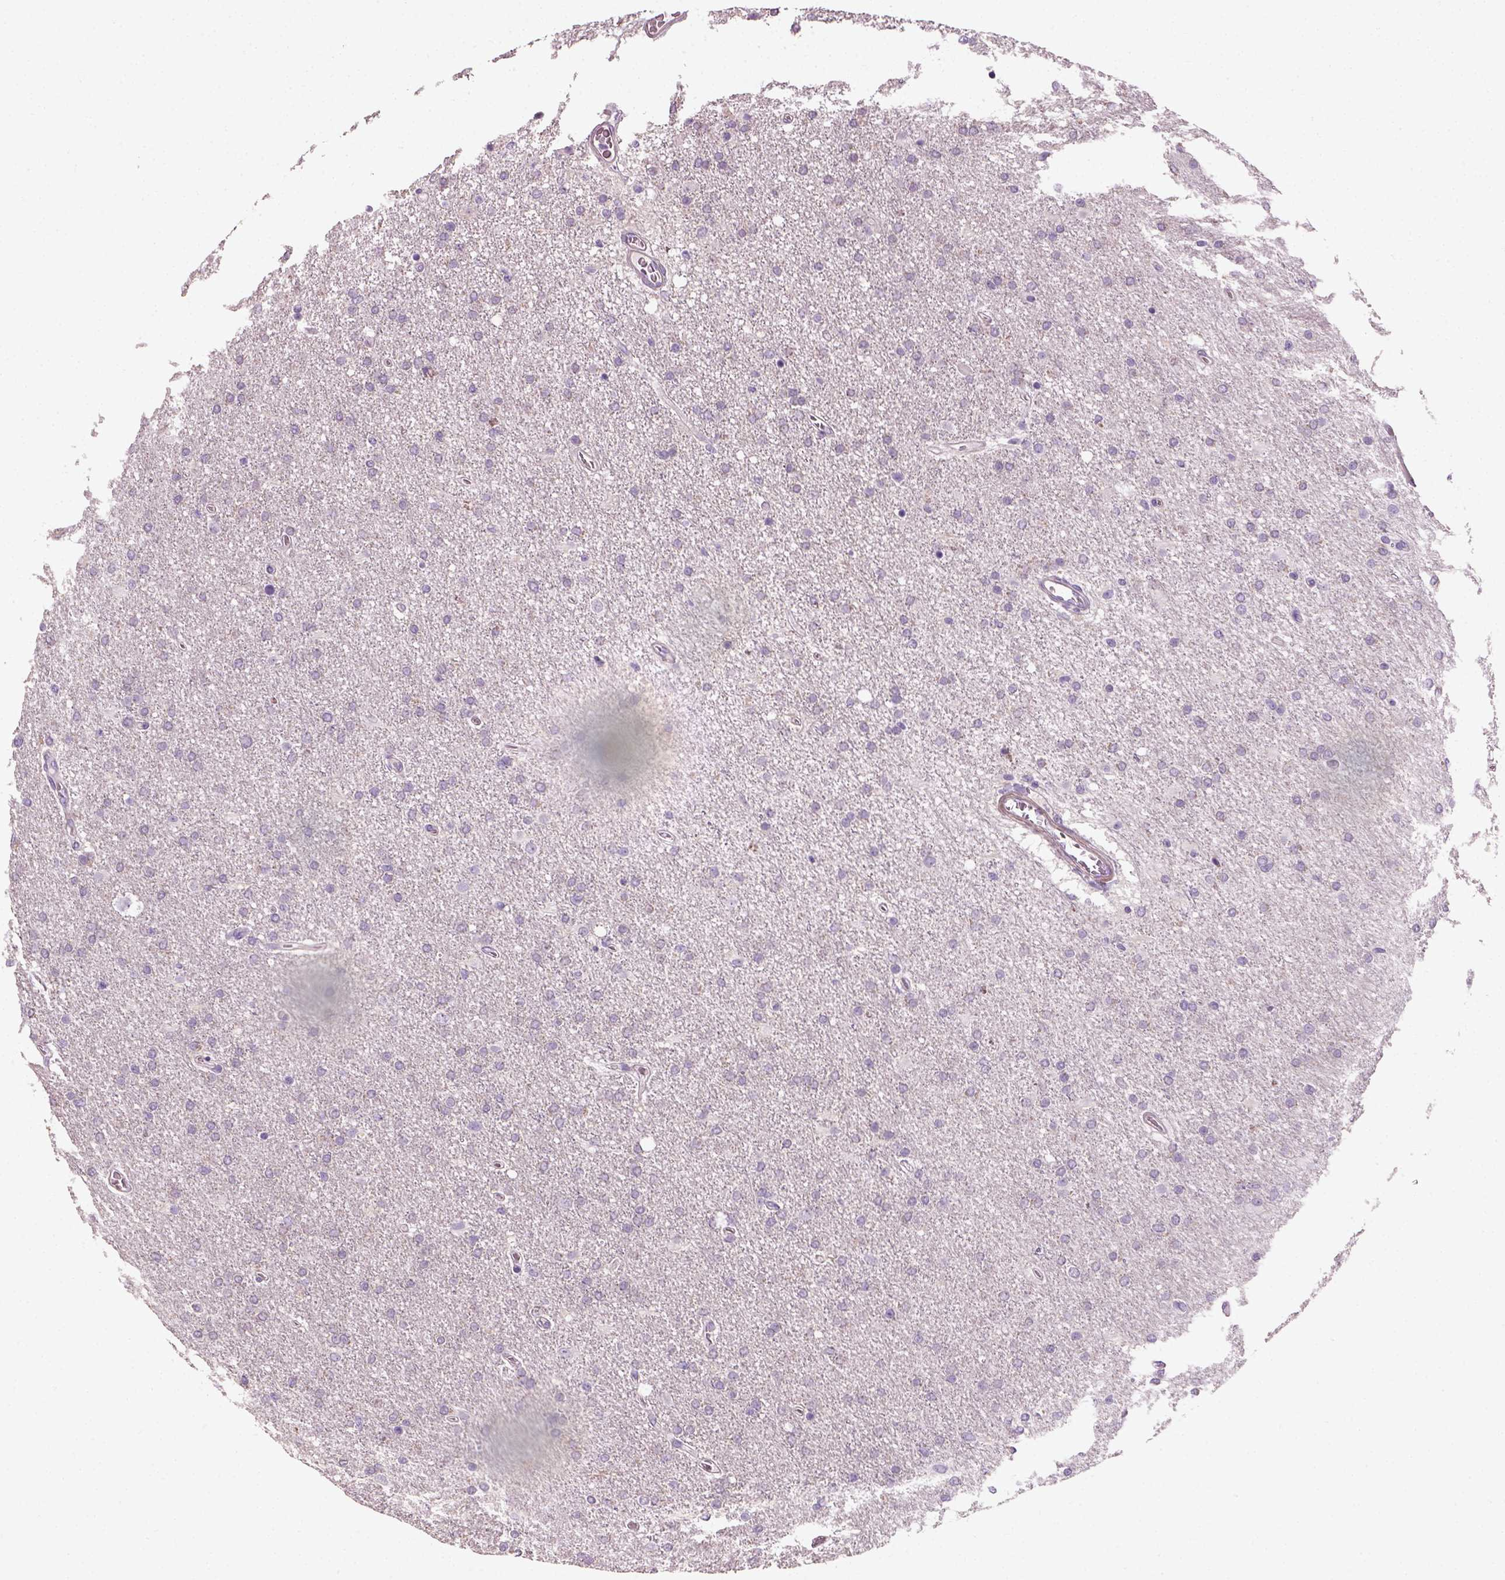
{"staining": {"intensity": "negative", "quantity": "none", "location": "none"}, "tissue": "glioma", "cell_type": "Tumor cells", "image_type": "cancer", "snomed": [{"axis": "morphology", "description": "Glioma, malignant, High grade"}, {"axis": "topography", "description": "Cerebral cortex"}], "caption": "The photomicrograph demonstrates no significant expression in tumor cells of glioma.", "gene": "ELOVL3", "patient": {"sex": "male", "age": 70}}